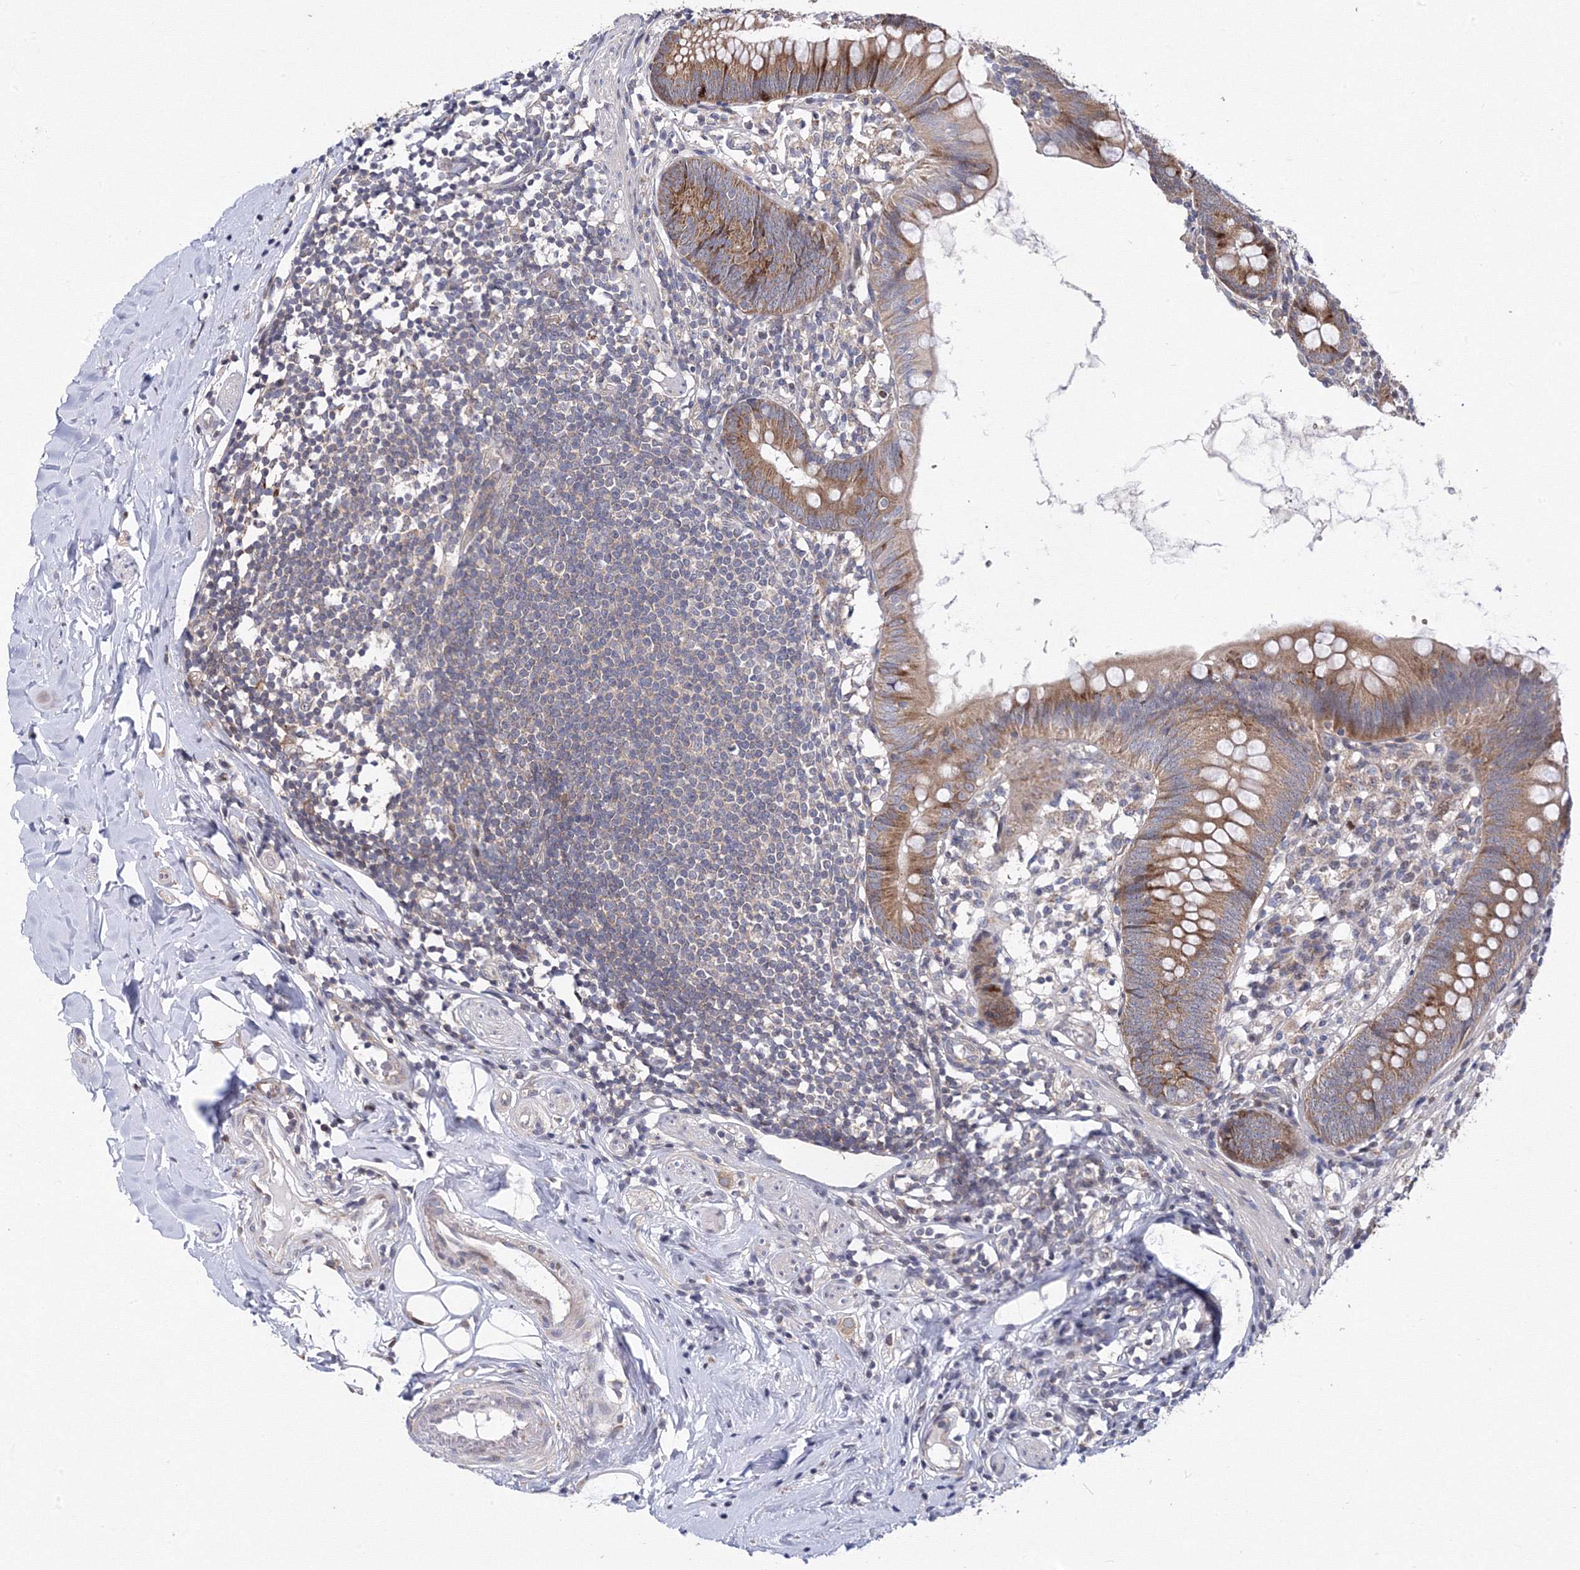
{"staining": {"intensity": "moderate", "quantity": ">75%", "location": "cytoplasmic/membranous"}, "tissue": "appendix", "cell_type": "Glandular cells", "image_type": "normal", "snomed": [{"axis": "morphology", "description": "Normal tissue, NOS"}, {"axis": "topography", "description": "Appendix"}], "caption": "Appendix stained for a protein (brown) reveals moderate cytoplasmic/membranous positive positivity in about >75% of glandular cells.", "gene": "GPN1", "patient": {"sex": "female", "age": 62}}